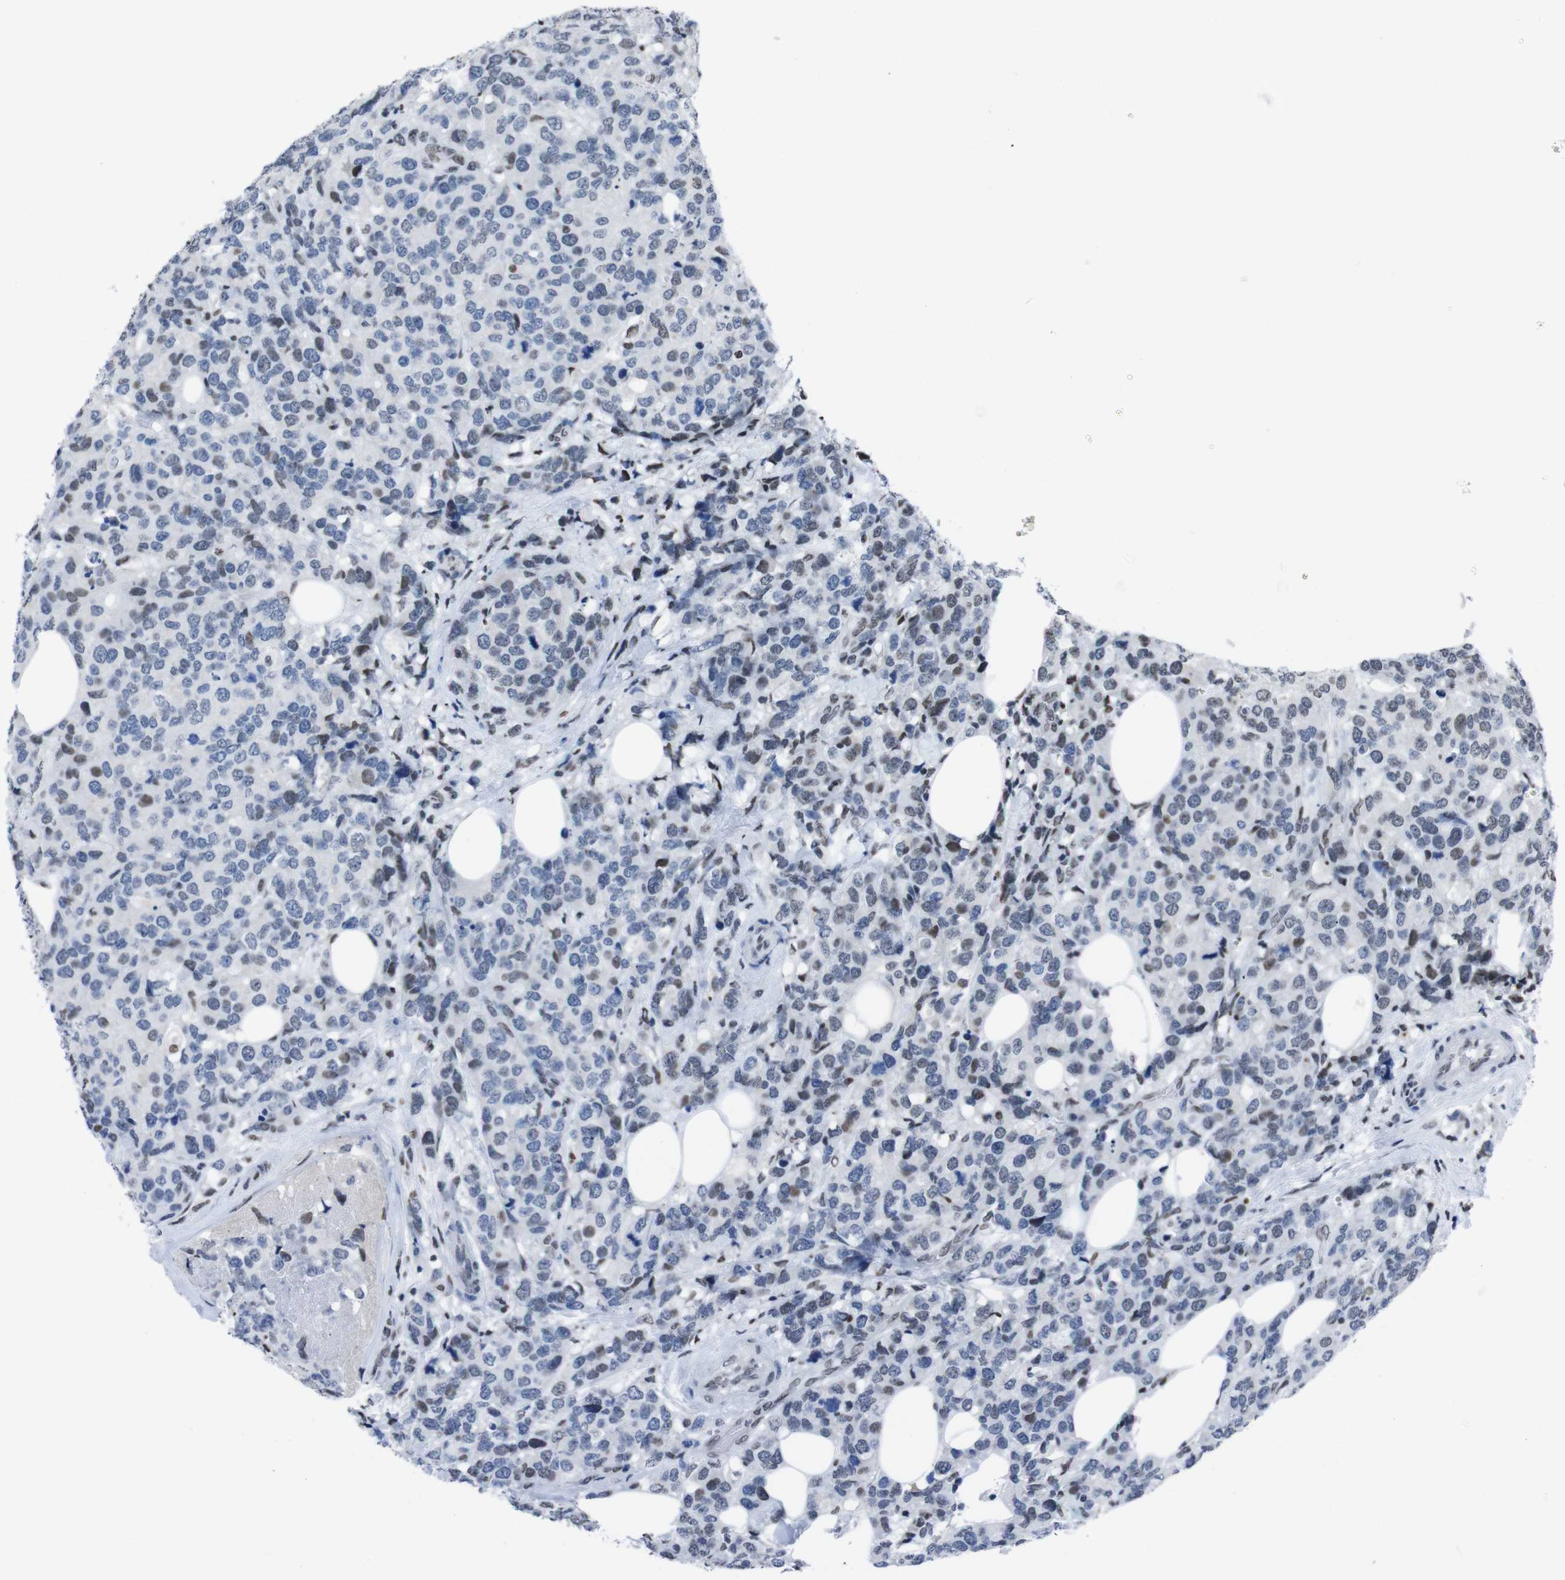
{"staining": {"intensity": "moderate", "quantity": "<25%", "location": "nuclear"}, "tissue": "breast cancer", "cell_type": "Tumor cells", "image_type": "cancer", "snomed": [{"axis": "morphology", "description": "Lobular carcinoma"}, {"axis": "topography", "description": "Breast"}], "caption": "The micrograph demonstrates a brown stain indicating the presence of a protein in the nuclear of tumor cells in breast cancer (lobular carcinoma).", "gene": "PIP4P2", "patient": {"sex": "female", "age": 59}}